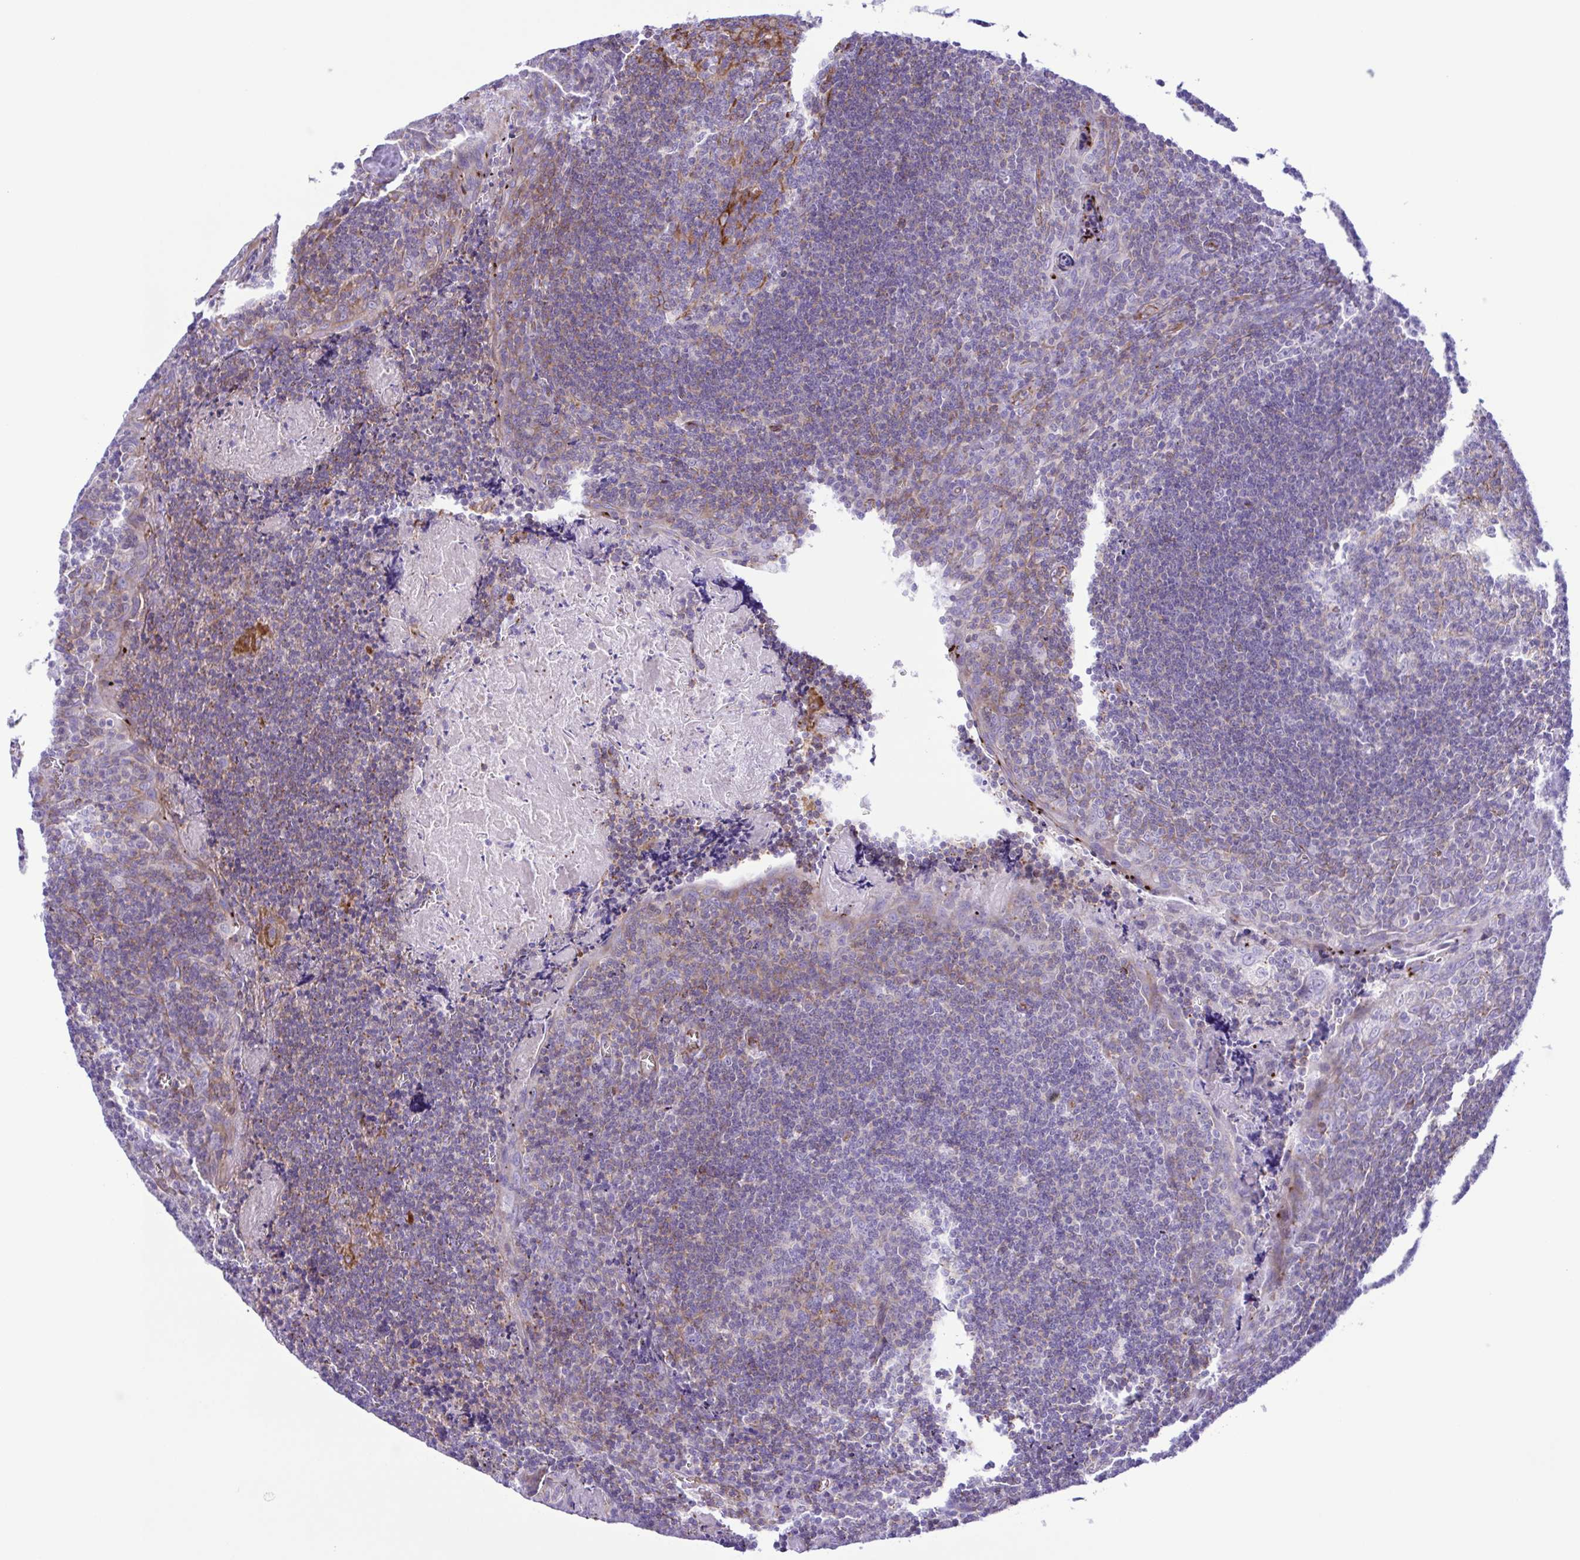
{"staining": {"intensity": "negative", "quantity": "none", "location": "none"}, "tissue": "tonsil", "cell_type": "Germinal center cells", "image_type": "normal", "snomed": [{"axis": "morphology", "description": "Normal tissue, NOS"}, {"axis": "morphology", "description": "Inflammation, NOS"}, {"axis": "topography", "description": "Tonsil"}], "caption": "Germinal center cells show no significant expression in normal tonsil. Brightfield microscopy of immunohistochemistry (IHC) stained with DAB (brown) and hematoxylin (blue), captured at high magnification.", "gene": "FLT1", "patient": {"sex": "female", "age": 31}}